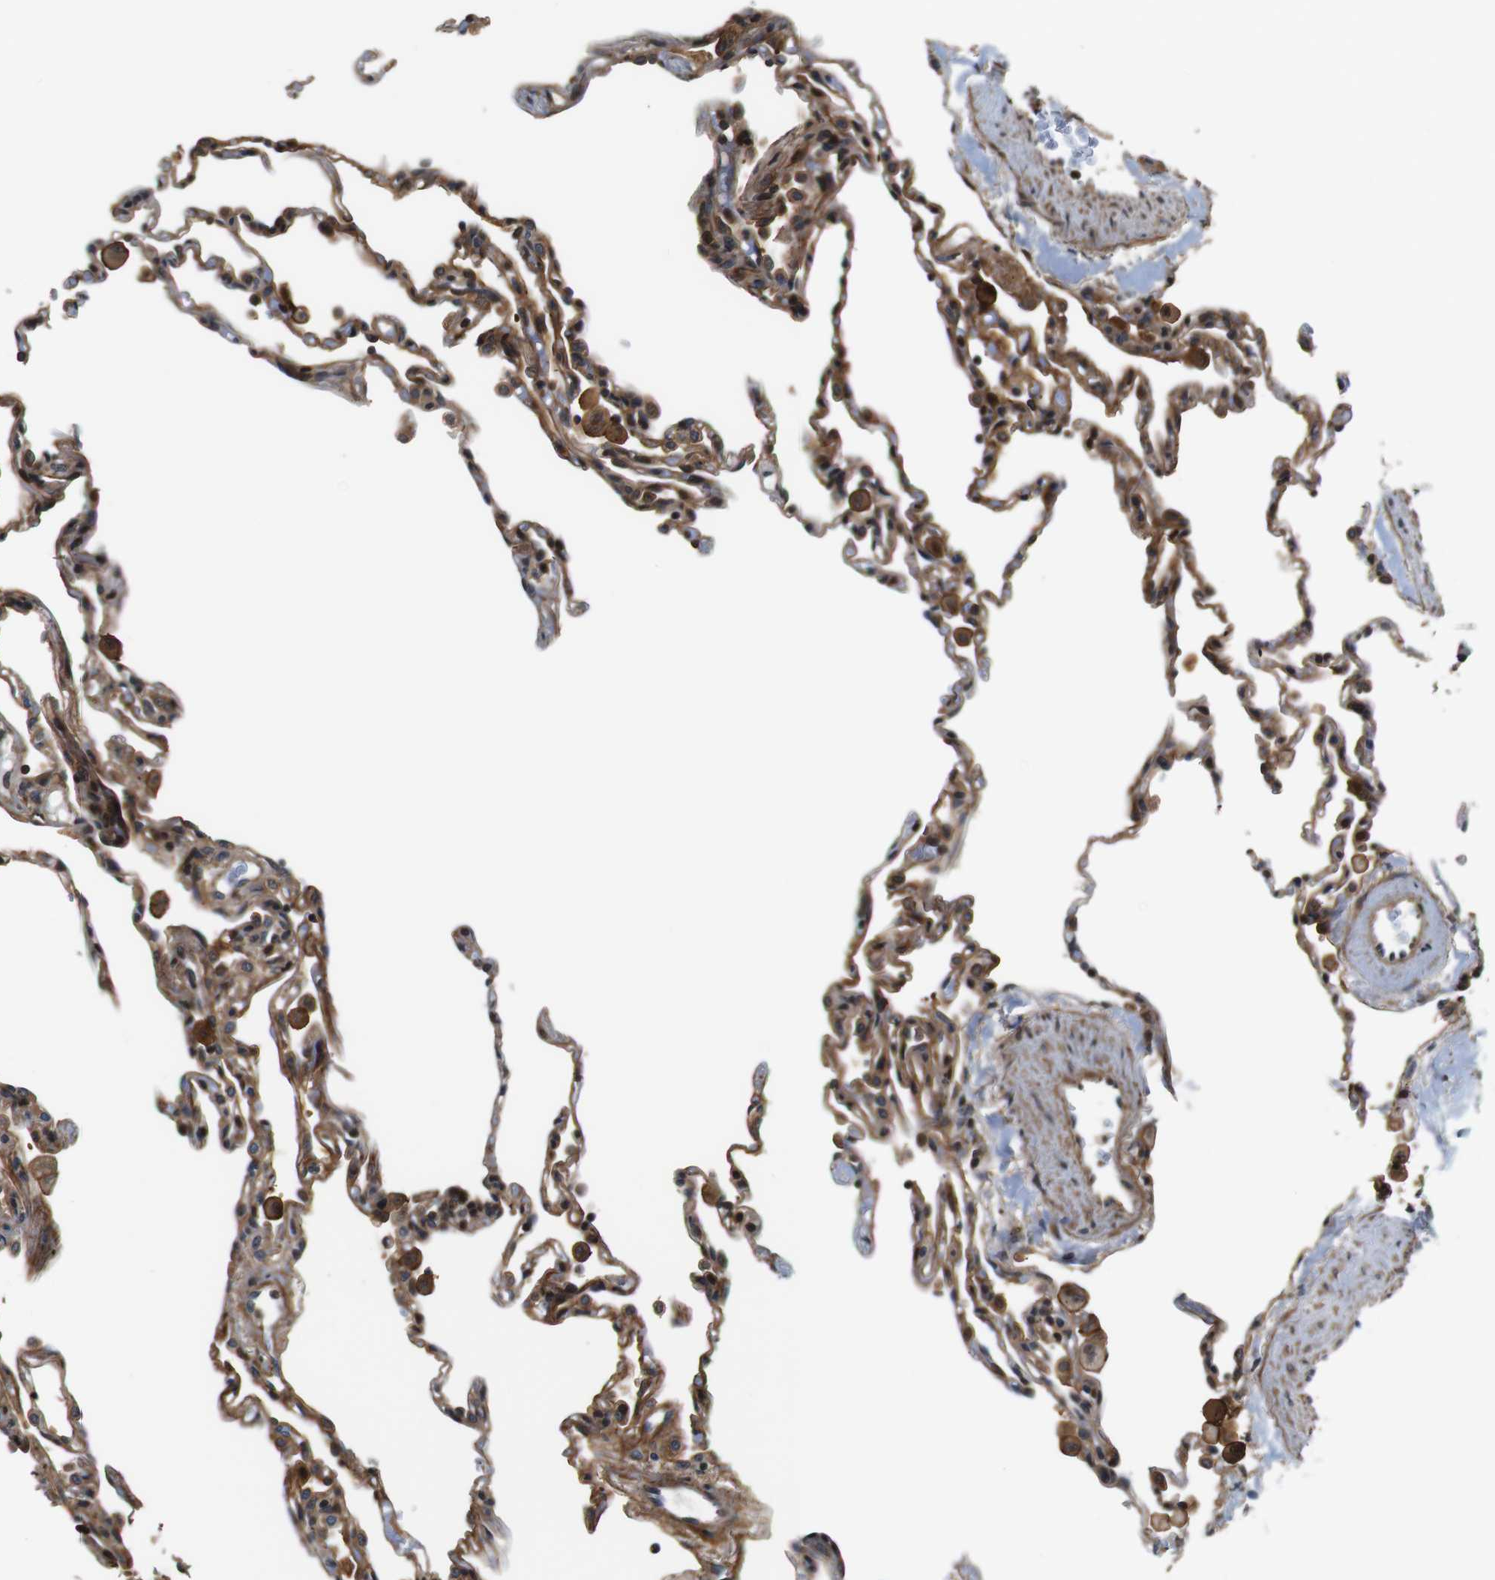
{"staining": {"intensity": "strong", "quantity": ">75%", "location": "cytoplasmic/membranous"}, "tissue": "lung", "cell_type": "Alveolar cells", "image_type": "normal", "snomed": [{"axis": "morphology", "description": "Normal tissue, NOS"}, {"axis": "topography", "description": "Lung"}], "caption": "Strong cytoplasmic/membranous expression is seen in about >75% of alveolar cells in unremarkable lung.", "gene": "LRP4", "patient": {"sex": "male", "age": 59}}